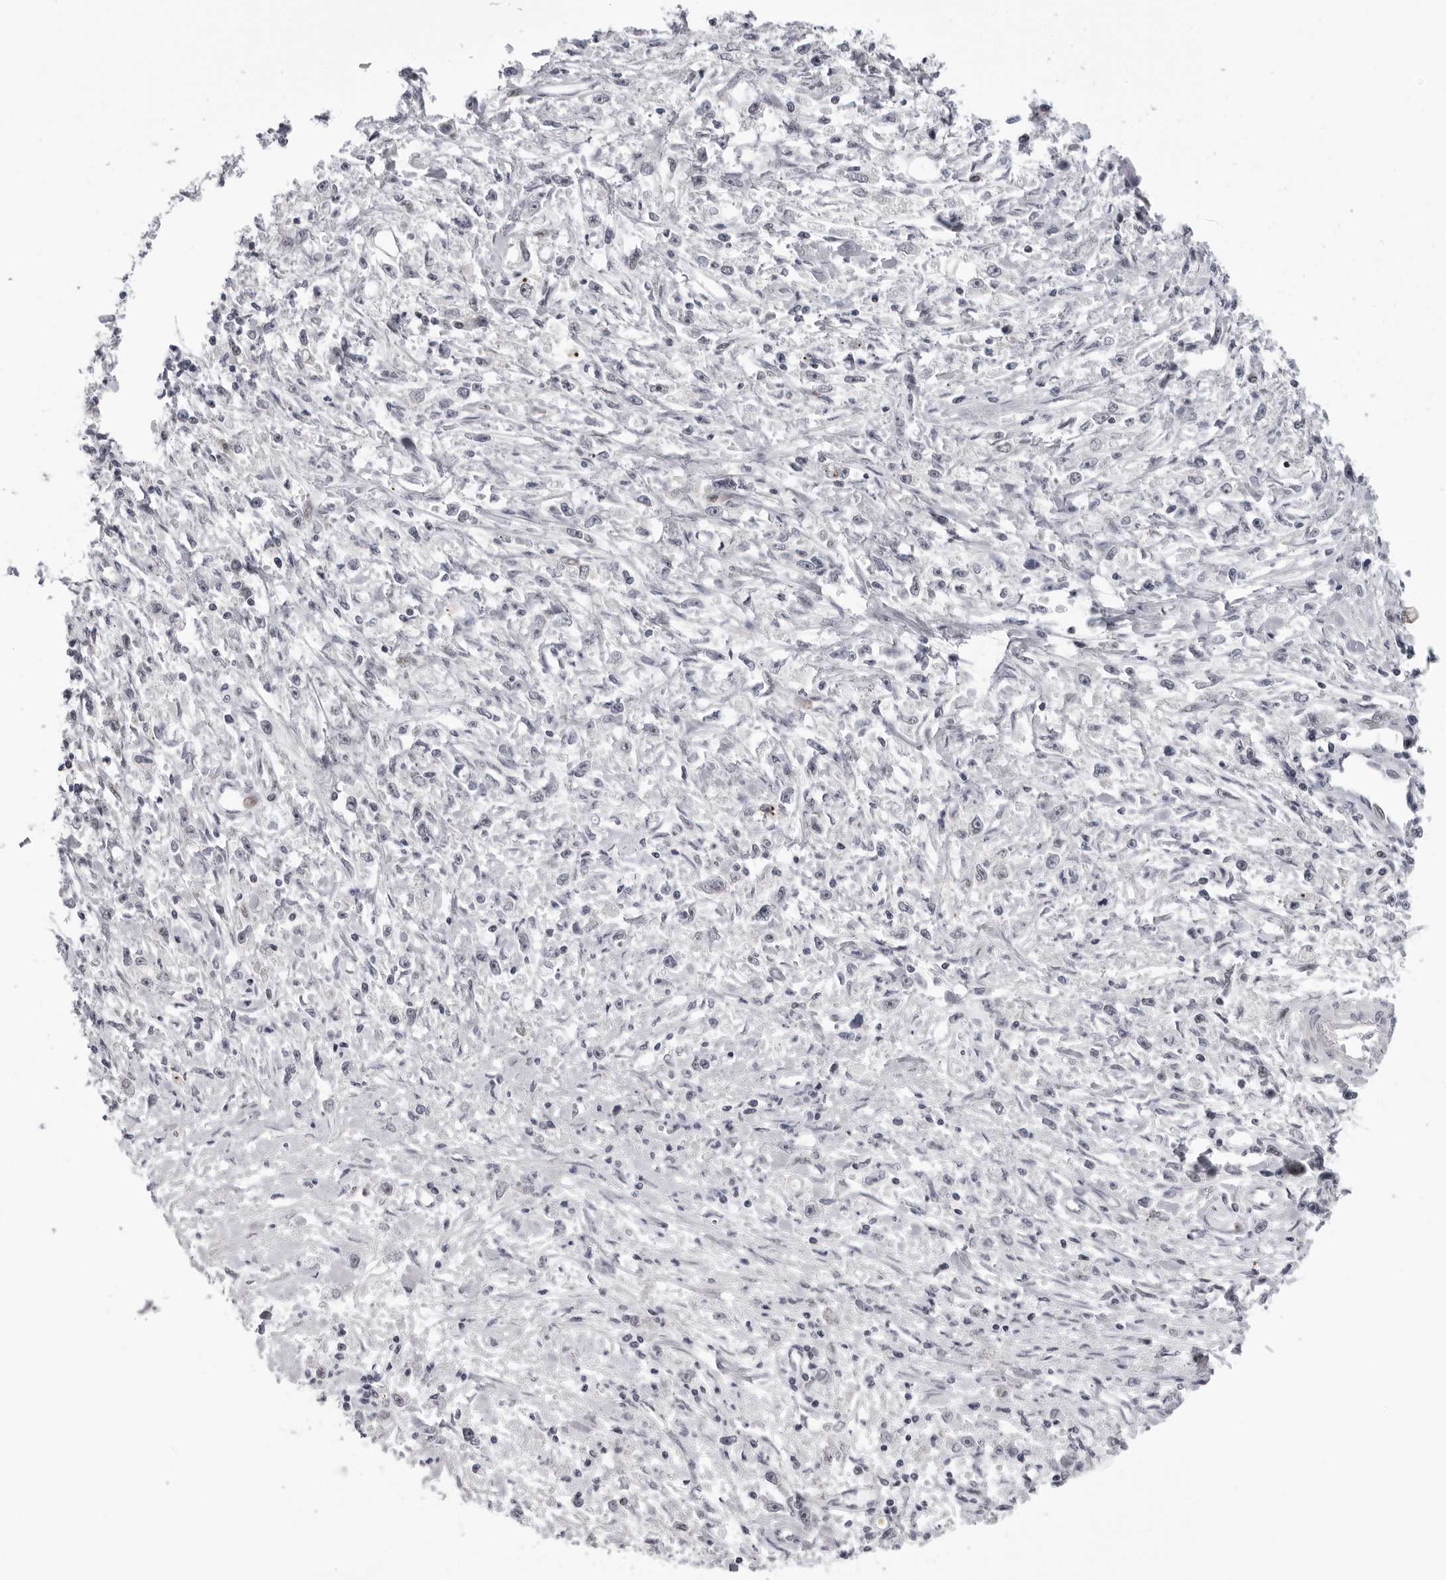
{"staining": {"intensity": "negative", "quantity": "none", "location": "none"}, "tissue": "stomach cancer", "cell_type": "Tumor cells", "image_type": "cancer", "snomed": [{"axis": "morphology", "description": "Adenocarcinoma, NOS"}, {"axis": "topography", "description": "Stomach"}], "caption": "The IHC histopathology image has no significant positivity in tumor cells of stomach cancer tissue.", "gene": "ALPK2", "patient": {"sex": "female", "age": 59}}